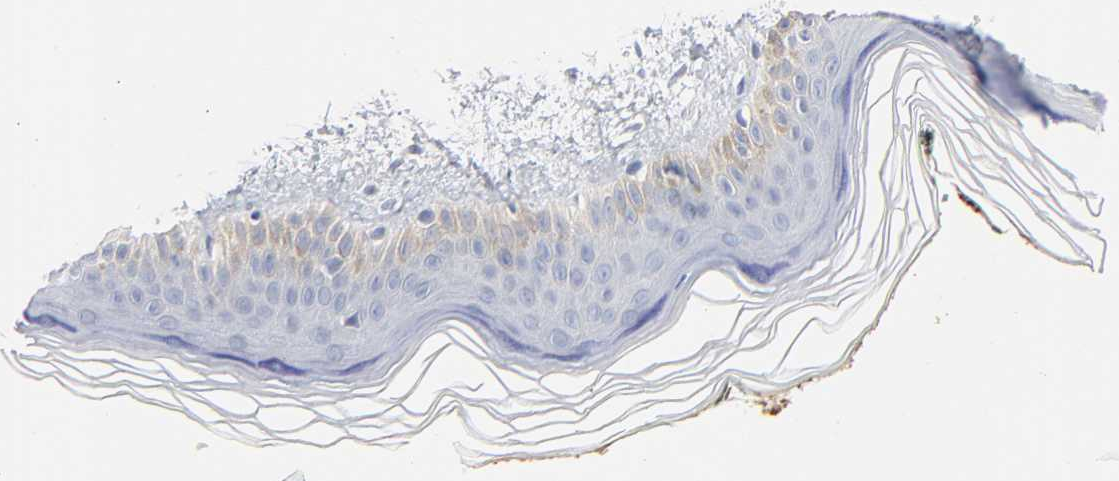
{"staining": {"intensity": "negative", "quantity": "none", "location": "none"}, "tissue": "skin", "cell_type": "Fibroblasts", "image_type": "normal", "snomed": [{"axis": "morphology", "description": "Normal tissue, NOS"}, {"axis": "topography", "description": "Skin"}], "caption": "This photomicrograph is of normal skin stained with immunohistochemistry (IHC) to label a protein in brown with the nuclei are counter-stained blue. There is no expression in fibroblasts. (Brightfield microscopy of DAB (3,3'-diaminobenzidine) immunohistochemistry at high magnification).", "gene": "SERPINA4", "patient": {"sex": "female", "age": 19}}